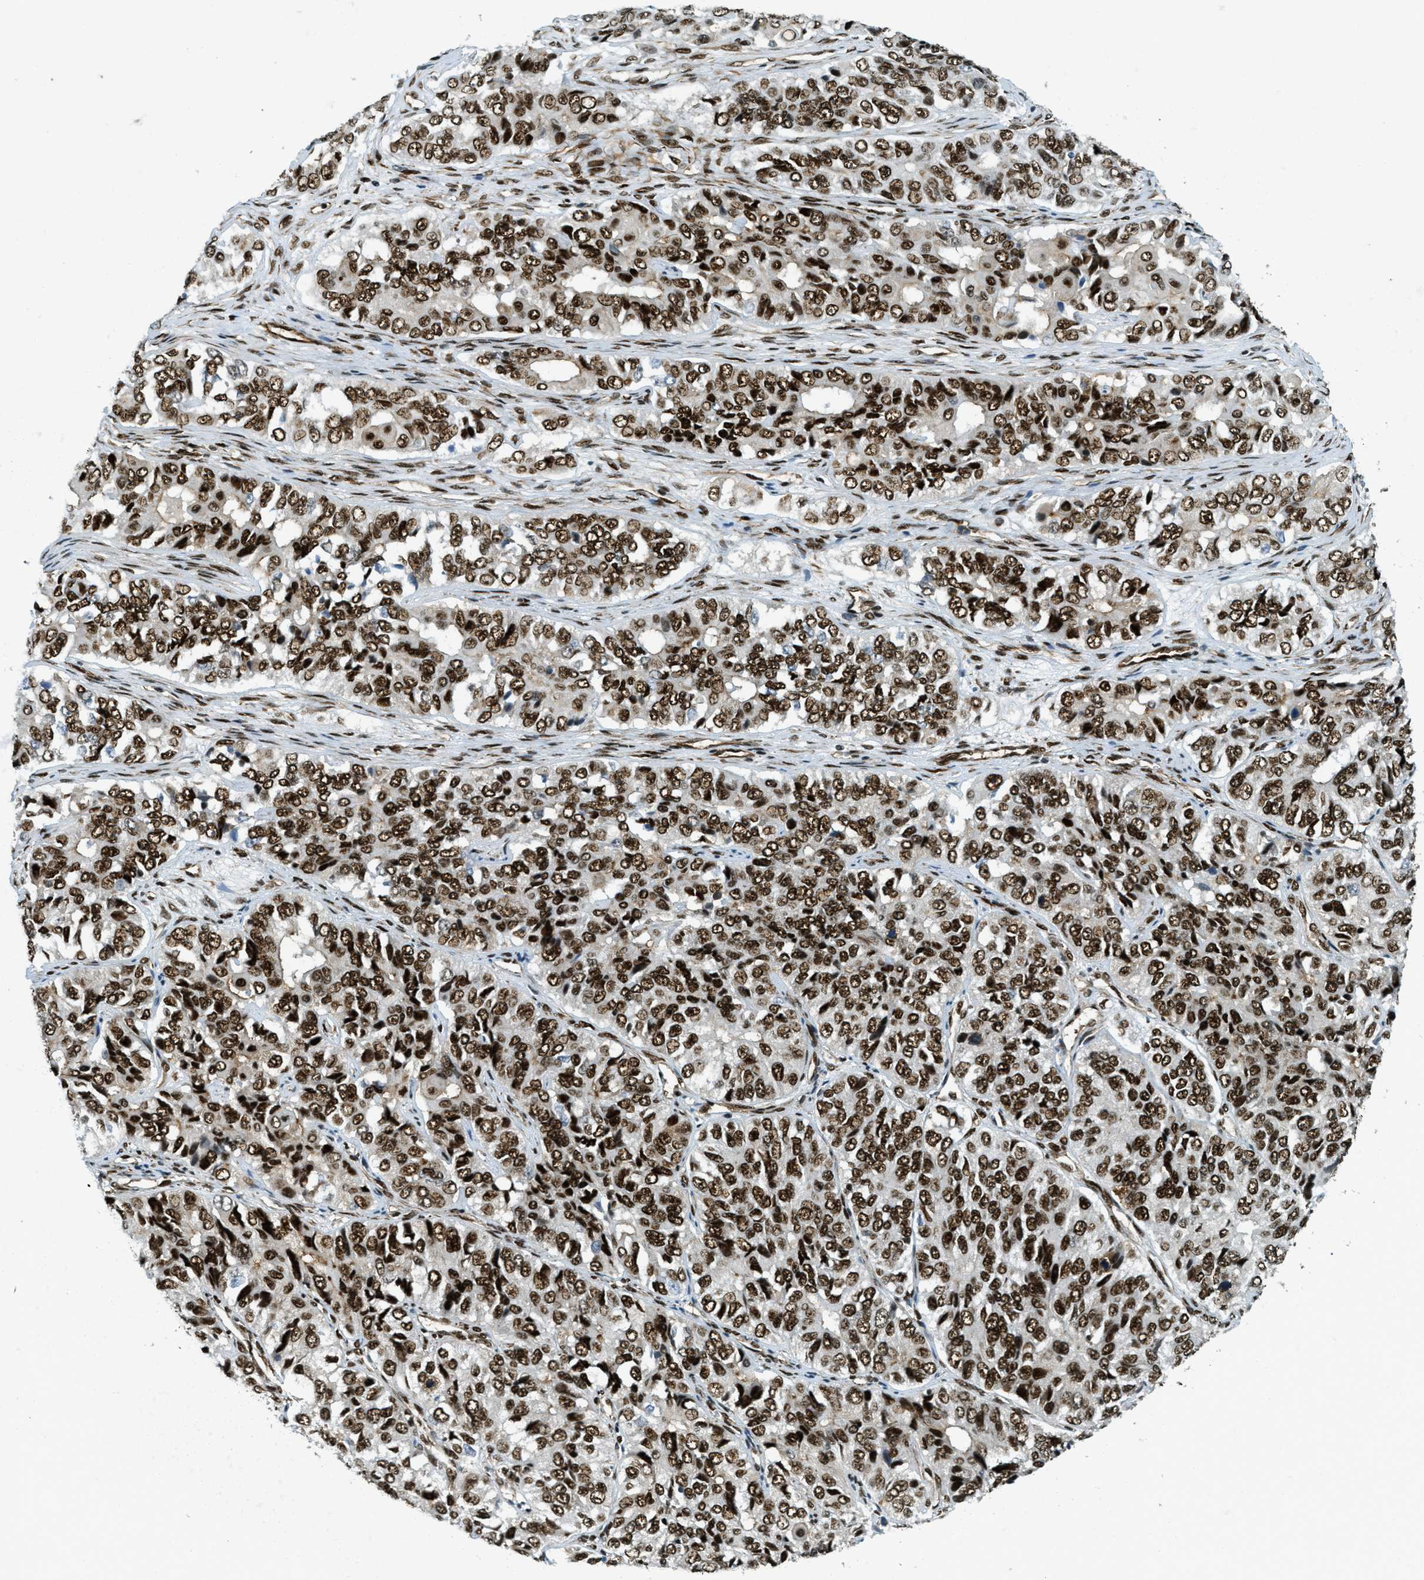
{"staining": {"intensity": "strong", "quantity": ">75%", "location": "nuclear"}, "tissue": "ovarian cancer", "cell_type": "Tumor cells", "image_type": "cancer", "snomed": [{"axis": "morphology", "description": "Carcinoma, endometroid"}, {"axis": "topography", "description": "Ovary"}], "caption": "The histopathology image shows a brown stain indicating the presence of a protein in the nuclear of tumor cells in ovarian cancer.", "gene": "ZFR", "patient": {"sex": "female", "age": 51}}